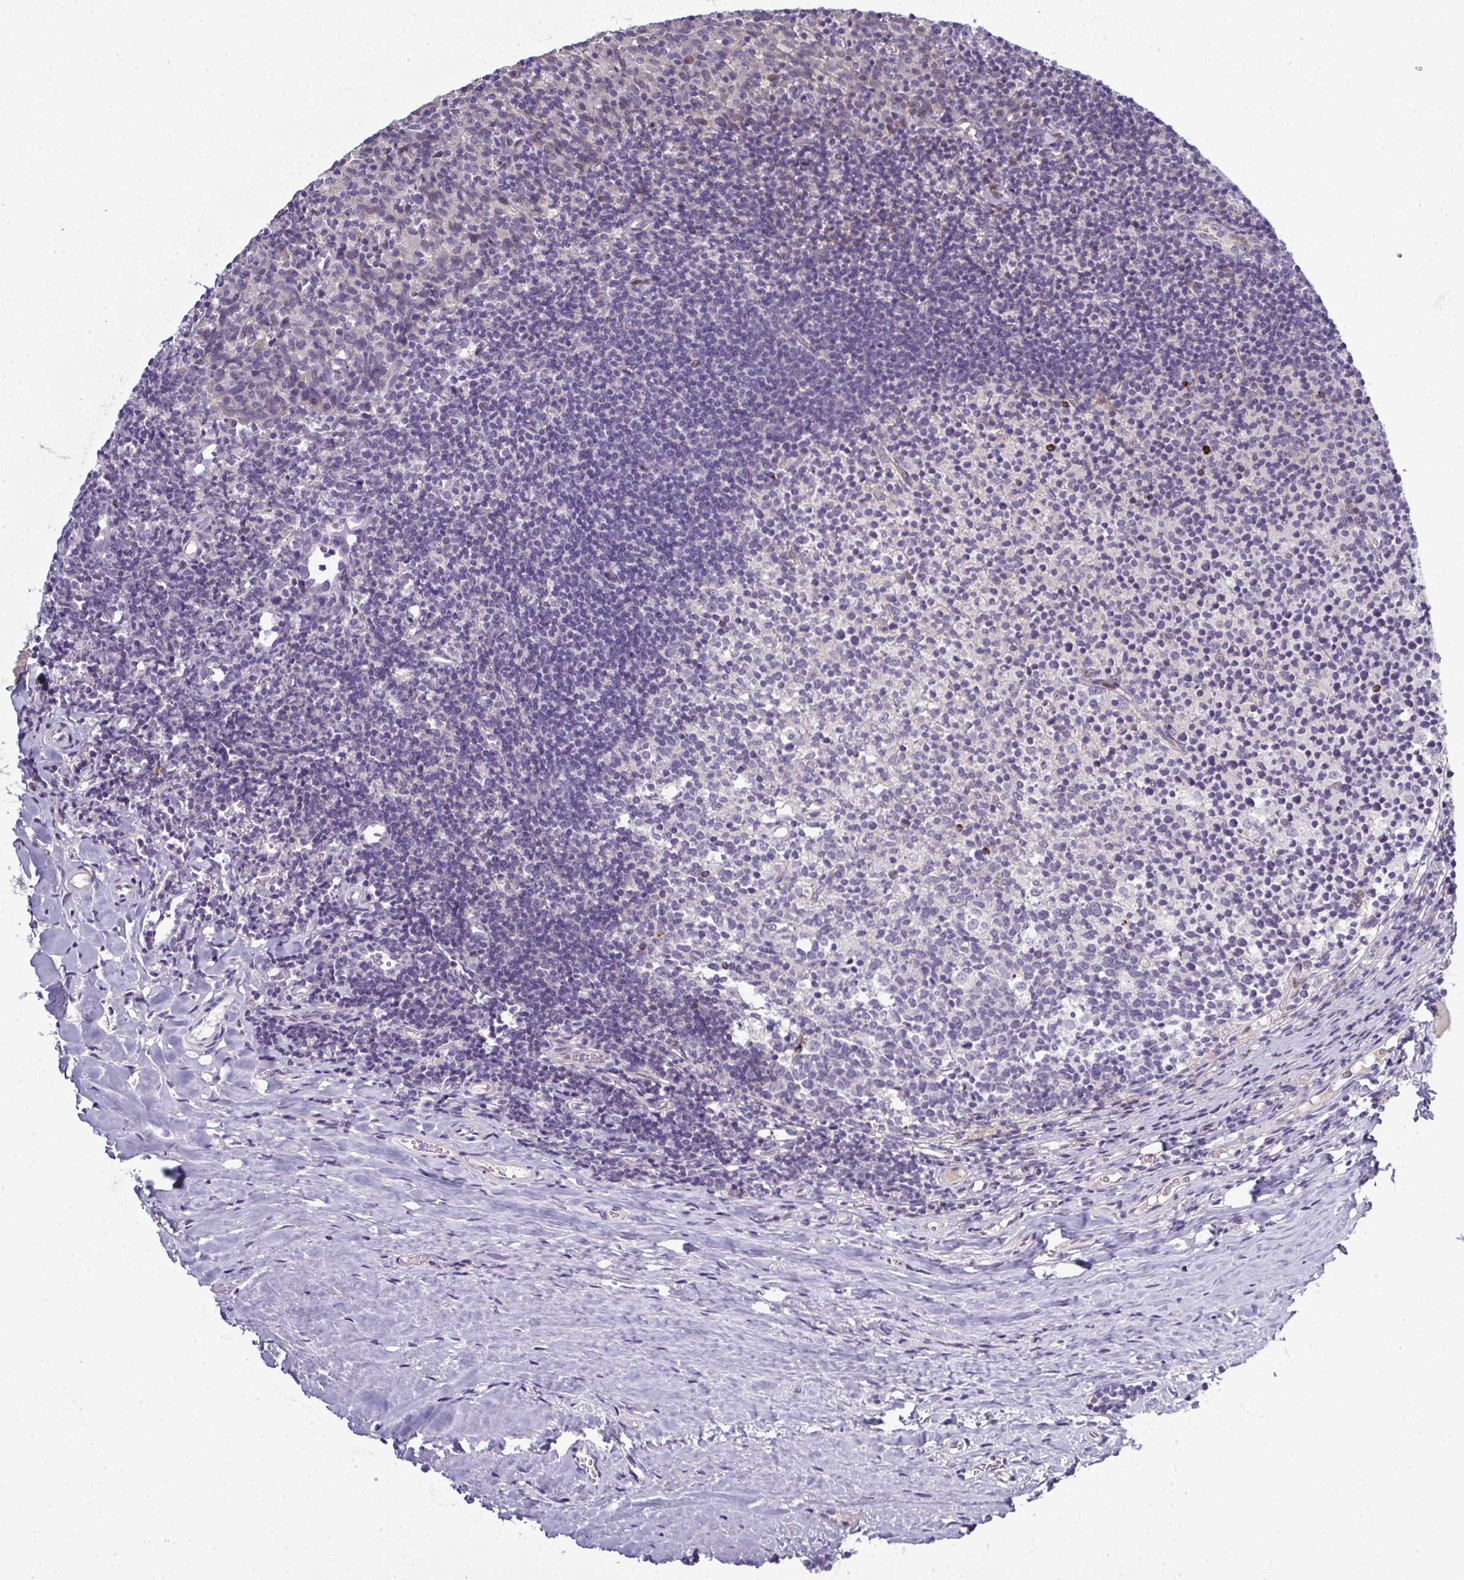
{"staining": {"intensity": "negative", "quantity": "none", "location": "none"}, "tissue": "tonsil", "cell_type": "Germinal center cells", "image_type": "normal", "snomed": [{"axis": "morphology", "description": "Normal tissue, NOS"}, {"axis": "topography", "description": "Tonsil"}], "caption": "Histopathology image shows no significant protein staining in germinal center cells of unremarkable tonsil. (Brightfield microscopy of DAB immunohistochemistry at high magnification).", "gene": "ODF1", "patient": {"sex": "female", "age": 10}}